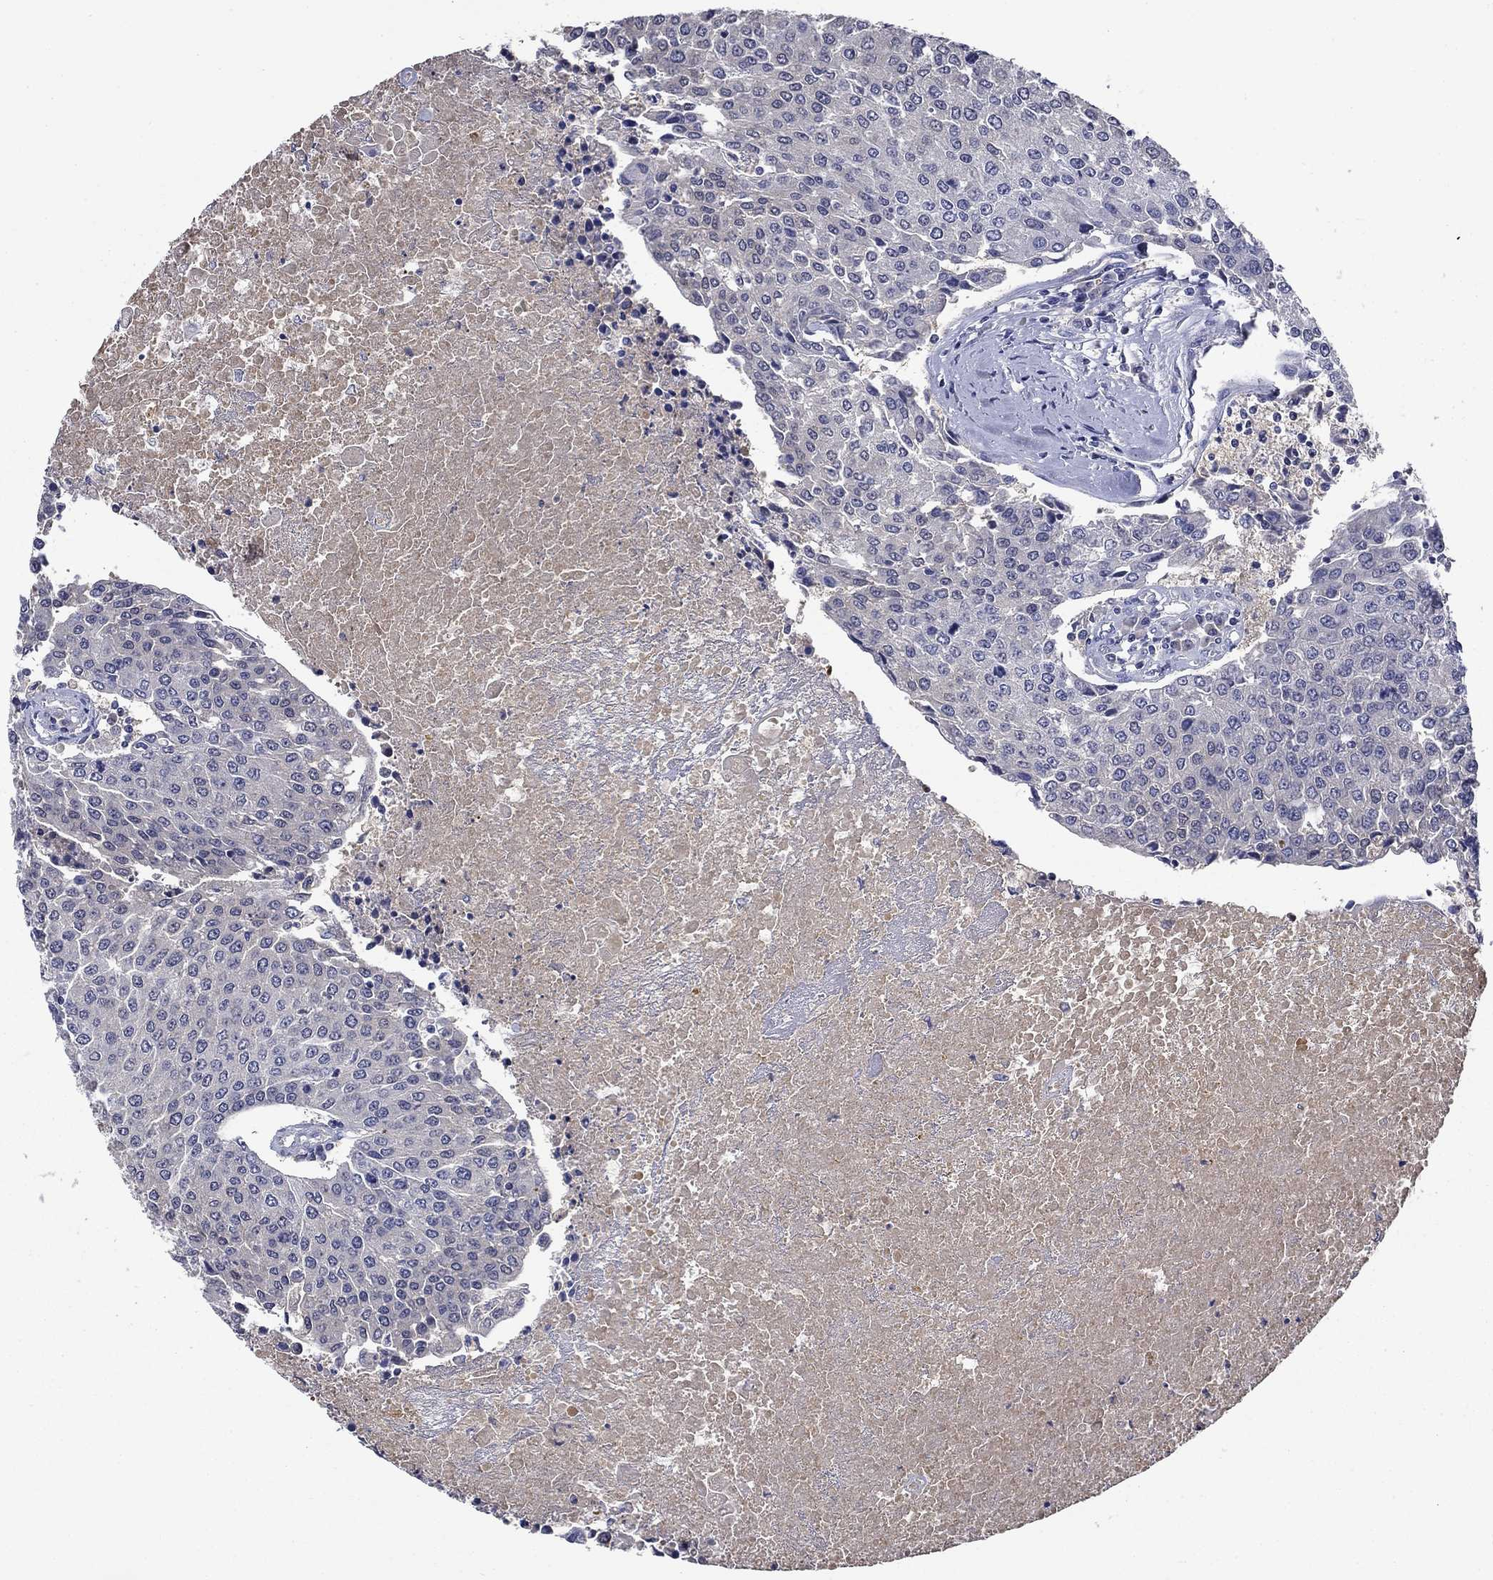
{"staining": {"intensity": "negative", "quantity": "none", "location": "none"}, "tissue": "urothelial cancer", "cell_type": "Tumor cells", "image_type": "cancer", "snomed": [{"axis": "morphology", "description": "Urothelial carcinoma, High grade"}, {"axis": "topography", "description": "Urinary bladder"}], "caption": "IHC photomicrograph of human urothelial cancer stained for a protein (brown), which reveals no positivity in tumor cells.", "gene": "DDTL", "patient": {"sex": "female", "age": 85}}